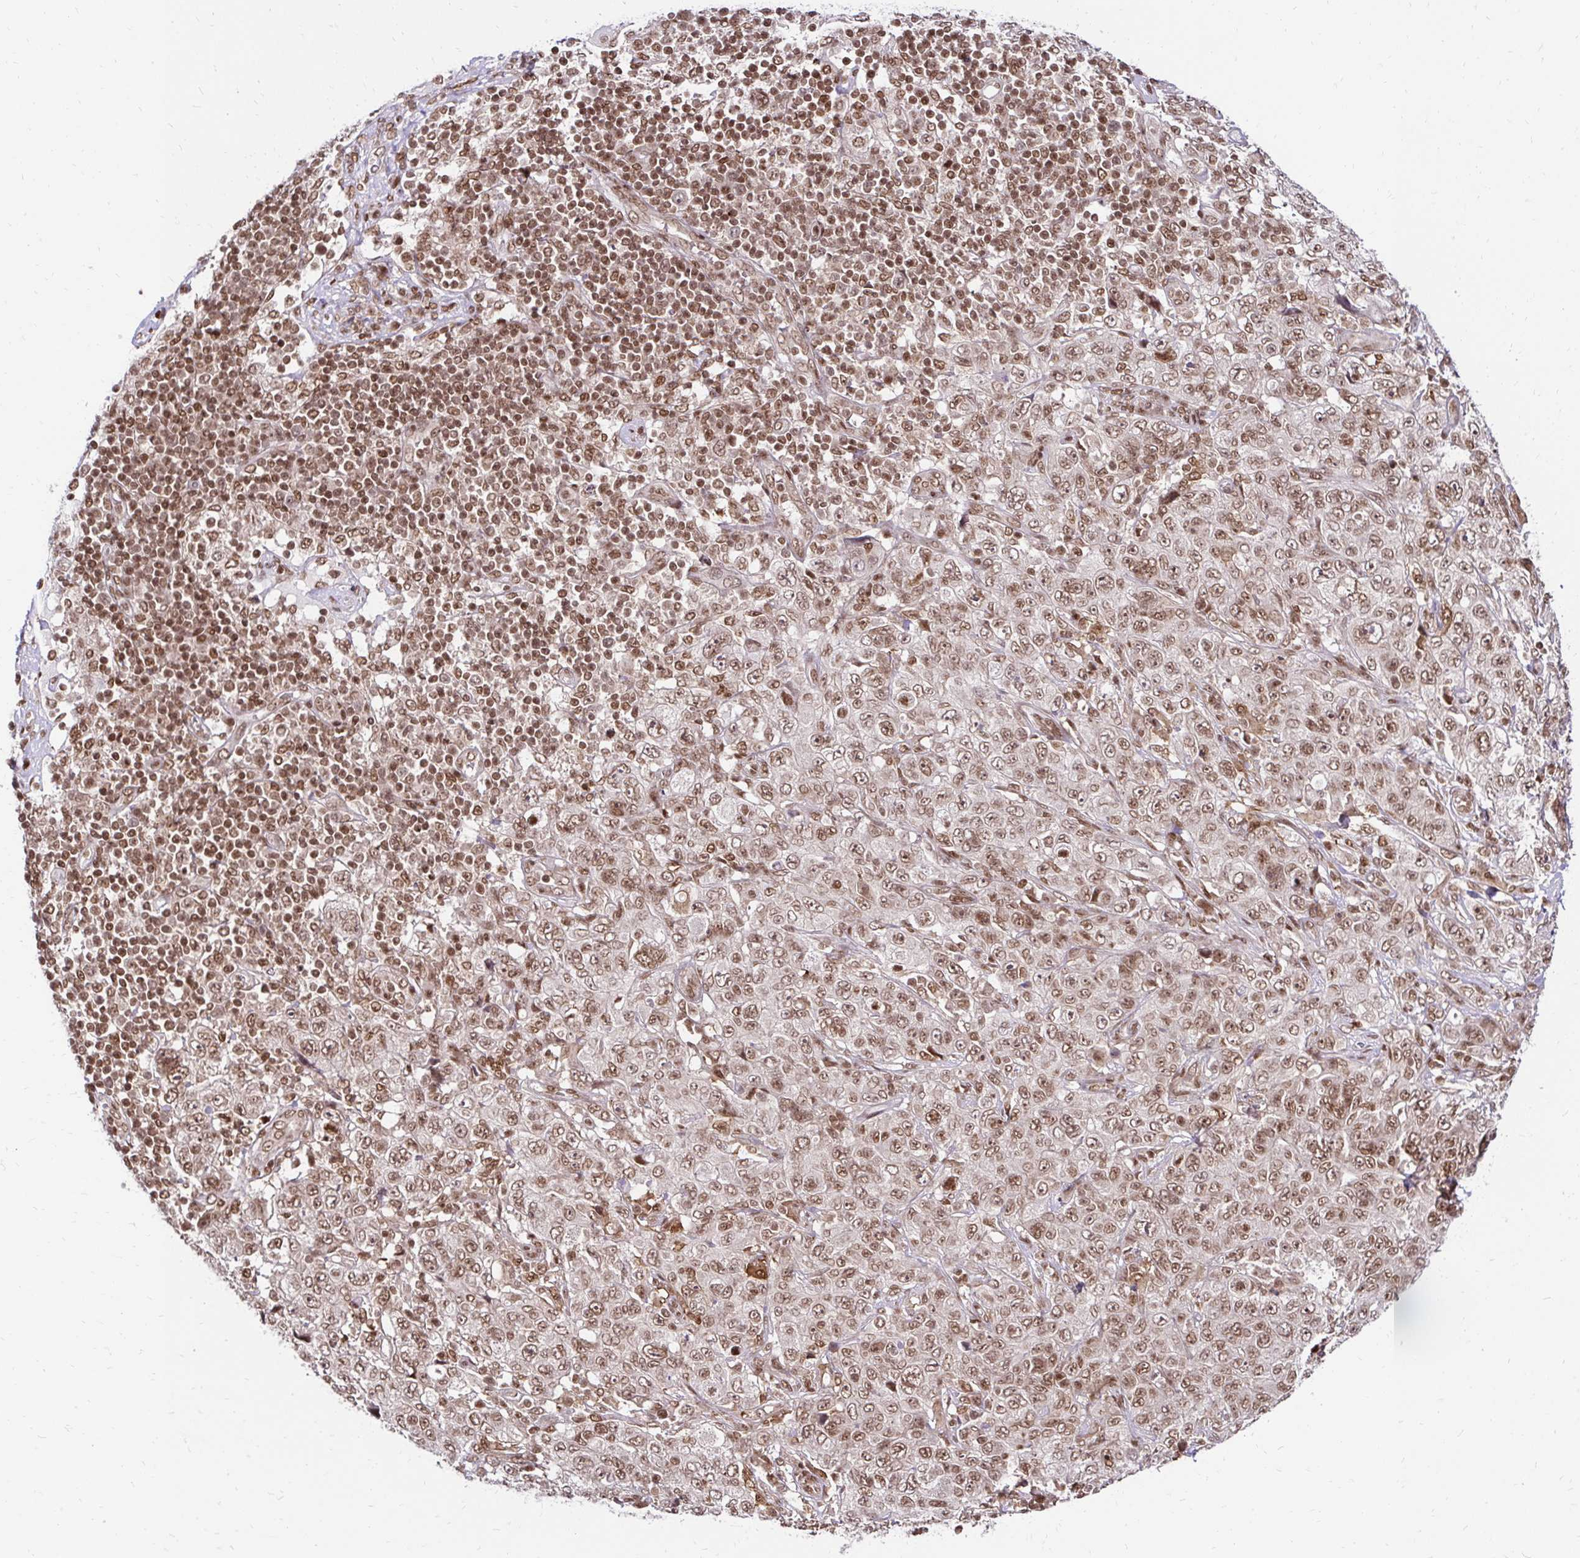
{"staining": {"intensity": "moderate", "quantity": ">75%", "location": "nuclear"}, "tissue": "pancreatic cancer", "cell_type": "Tumor cells", "image_type": "cancer", "snomed": [{"axis": "morphology", "description": "Adenocarcinoma, NOS"}, {"axis": "topography", "description": "Pancreas"}], "caption": "DAB immunohistochemical staining of adenocarcinoma (pancreatic) exhibits moderate nuclear protein positivity in approximately >75% of tumor cells.", "gene": "GLYR1", "patient": {"sex": "male", "age": 68}}